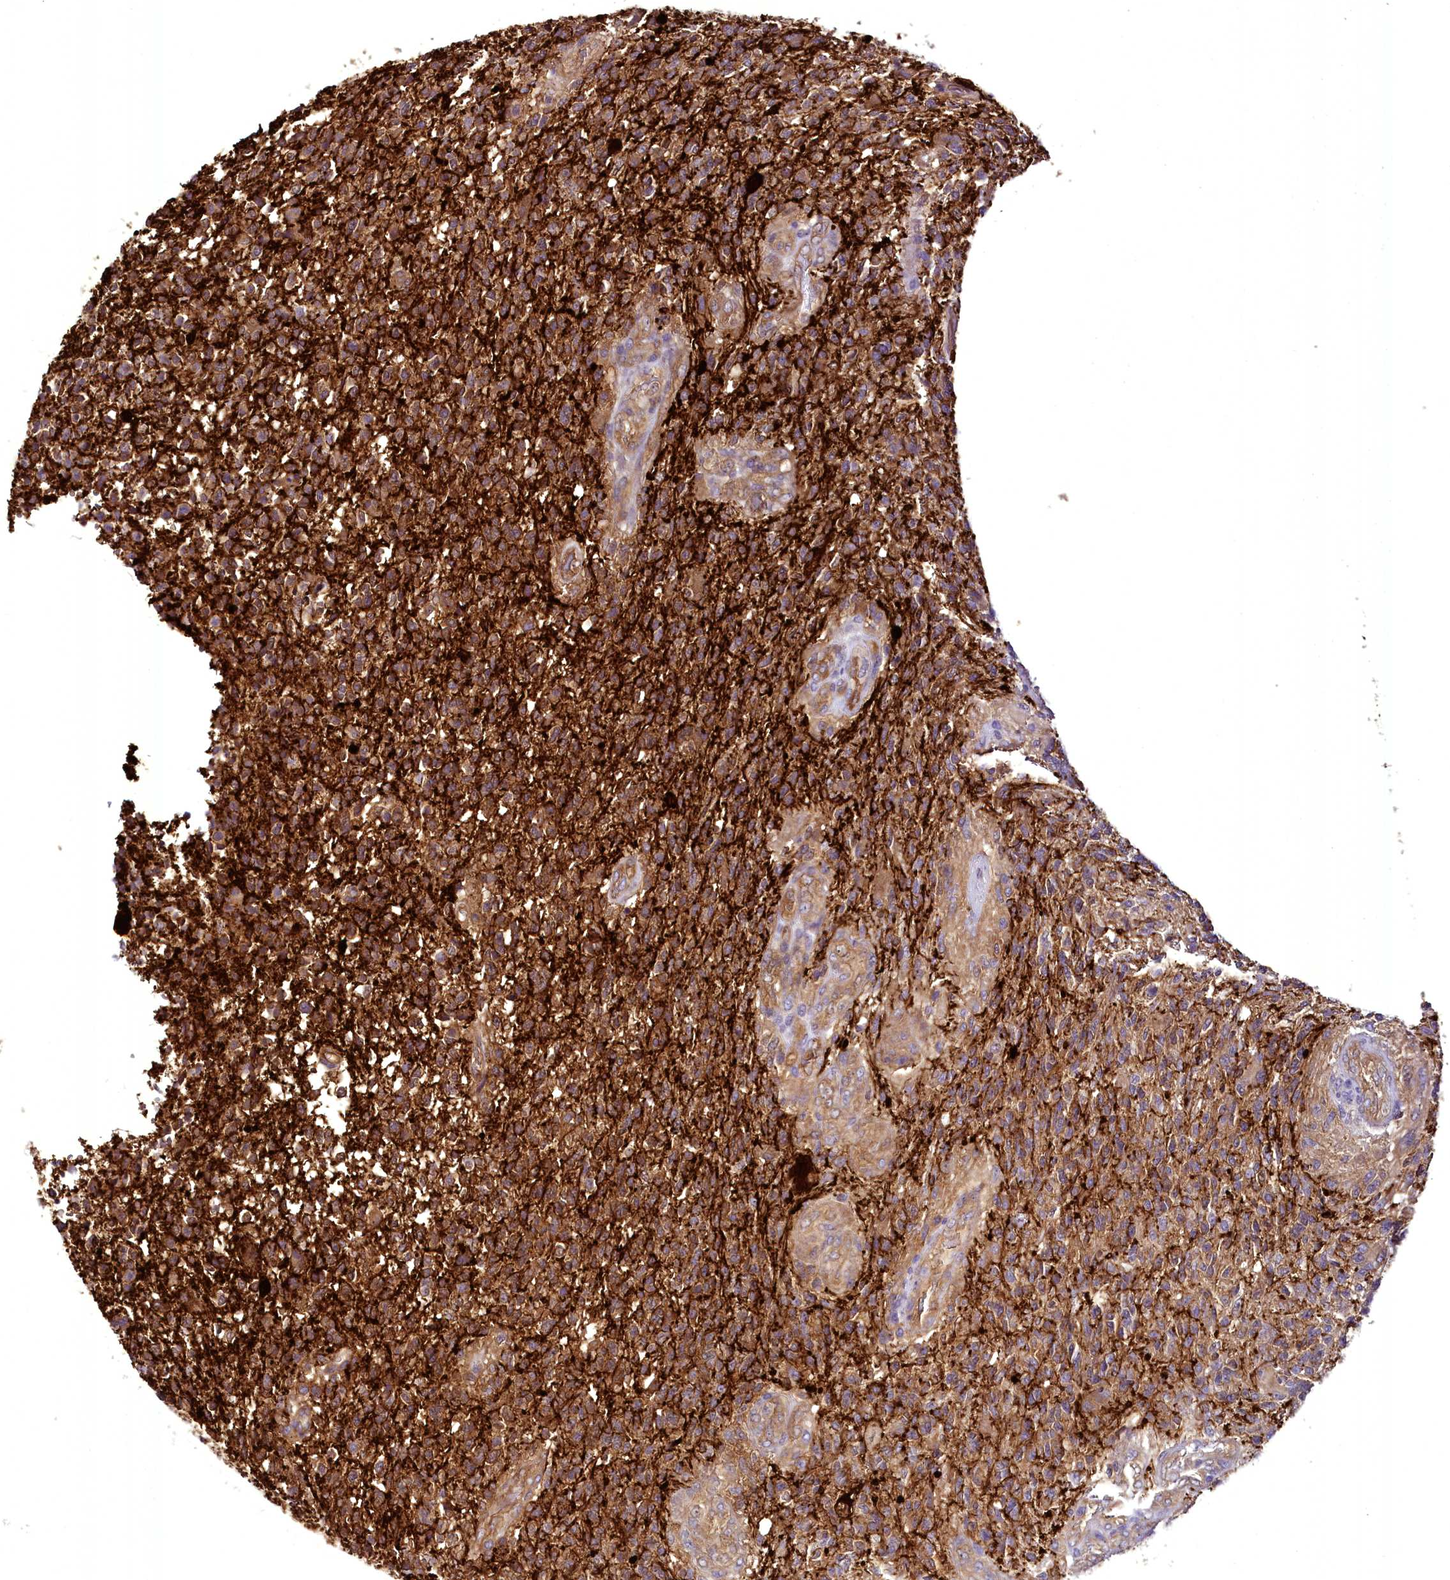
{"staining": {"intensity": "strong", "quantity": ">75%", "location": "cytoplasmic/membranous"}, "tissue": "glioma", "cell_type": "Tumor cells", "image_type": "cancer", "snomed": [{"axis": "morphology", "description": "Glioma, malignant, High grade"}, {"axis": "topography", "description": "Brain"}], "caption": "Tumor cells exhibit strong cytoplasmic/membranous expression in about >75% of cells in high-grade glioma (malignant). (Brightfield microscopy of DAB IHC at high magnification).", "gene": "STXBP1", "patient": {"sex": "male", "age": 56}}